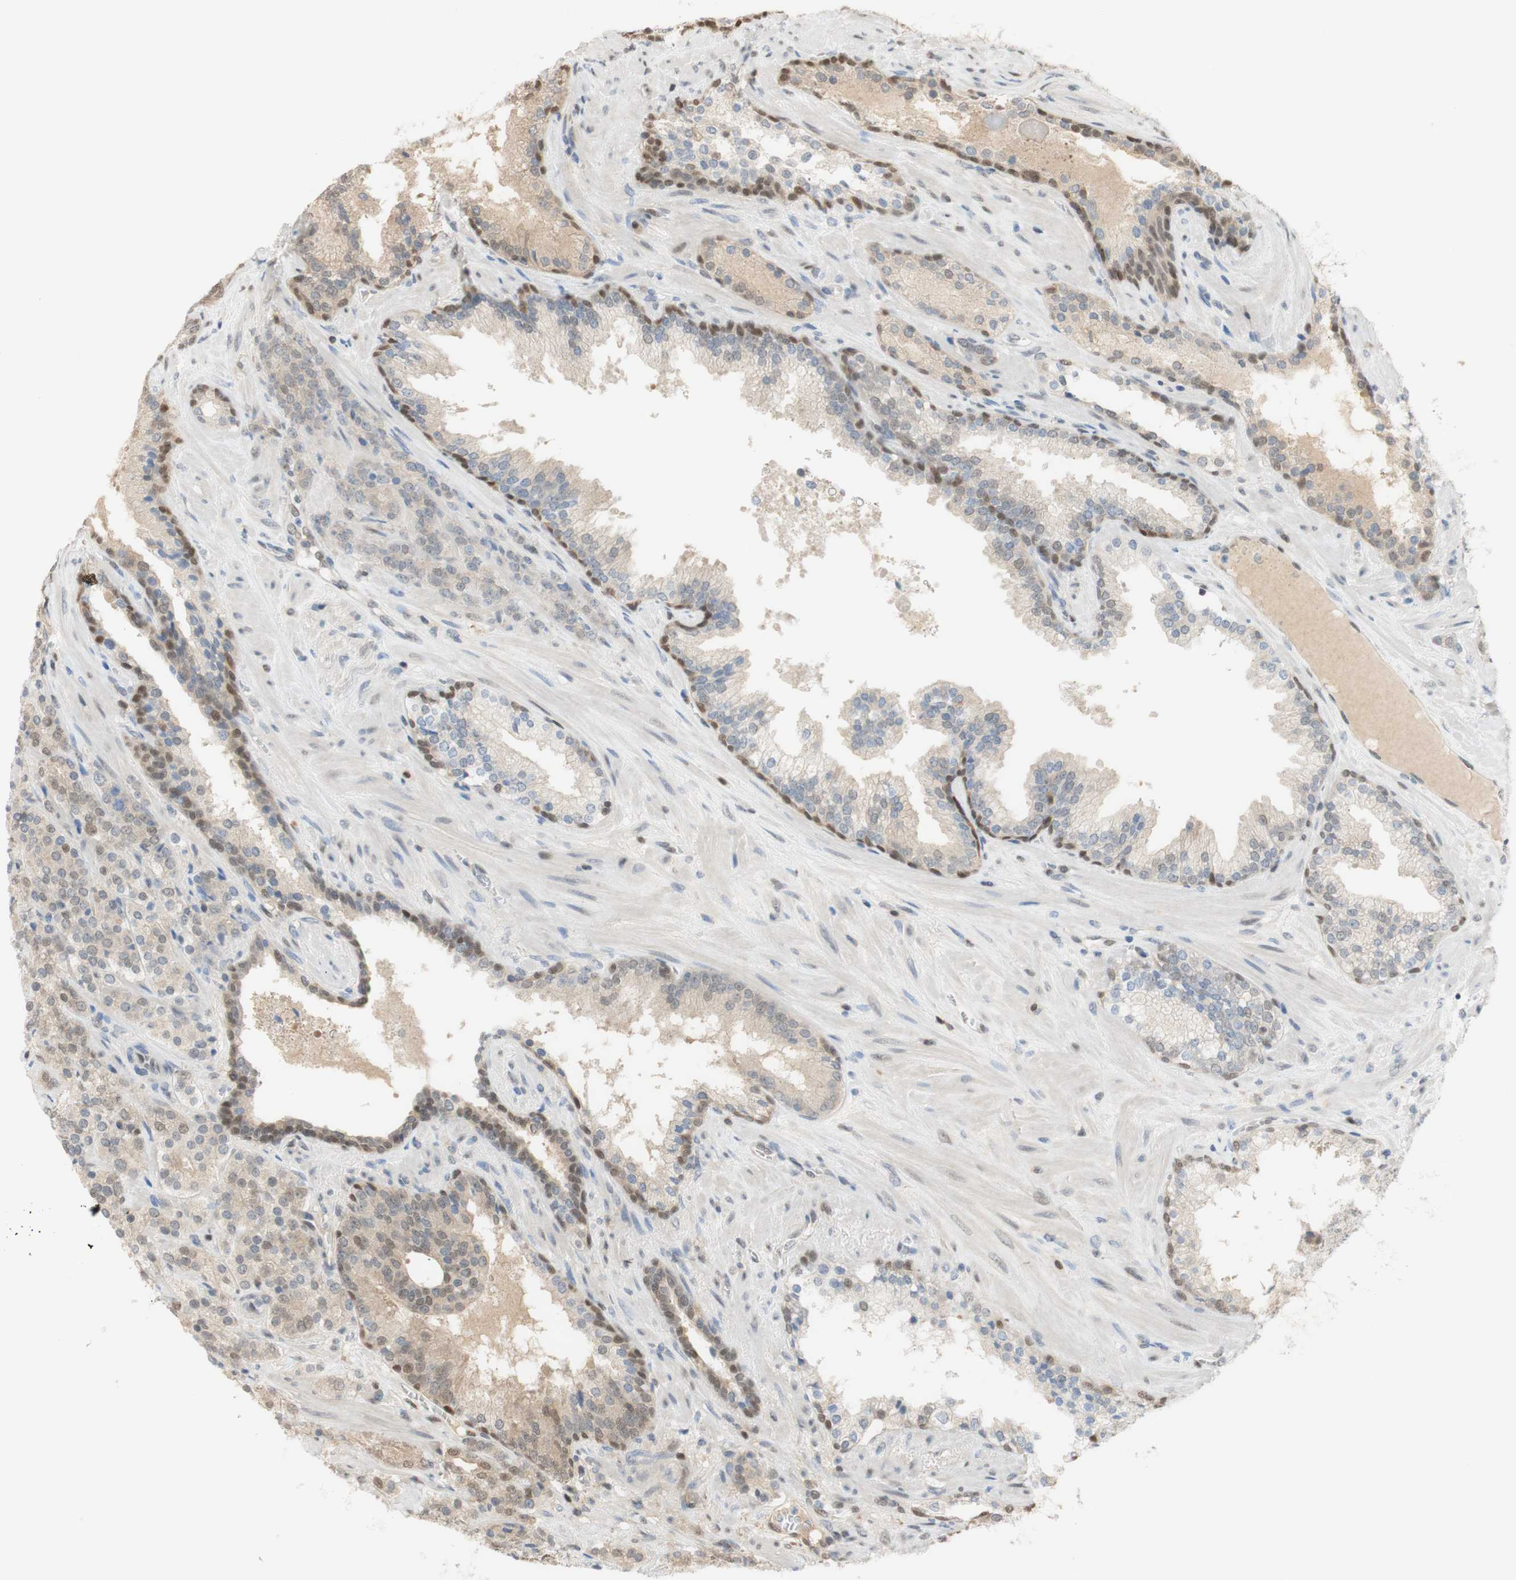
{"staining": {"intensity": "weak", "quantity": "25%-75%", "location": "cytoplasmic/membranous,nuclear"}, "tissue": "prostate cancer", "cell_type": "Tumor cells", "image_type": "cancer", "snomed": [{"axis": "morphology", "description": "Adenocarcinoma, High grade"}, {"axis": "topography", "description": "Prostate"}], "caption": "Prostate cancer (high-grade adenocarcinoma) stained with a protein marker demonstrates weak staining in tumor cells.", "gene": "NAP1L4", "patient": {"sex": "male", "age": 71}}